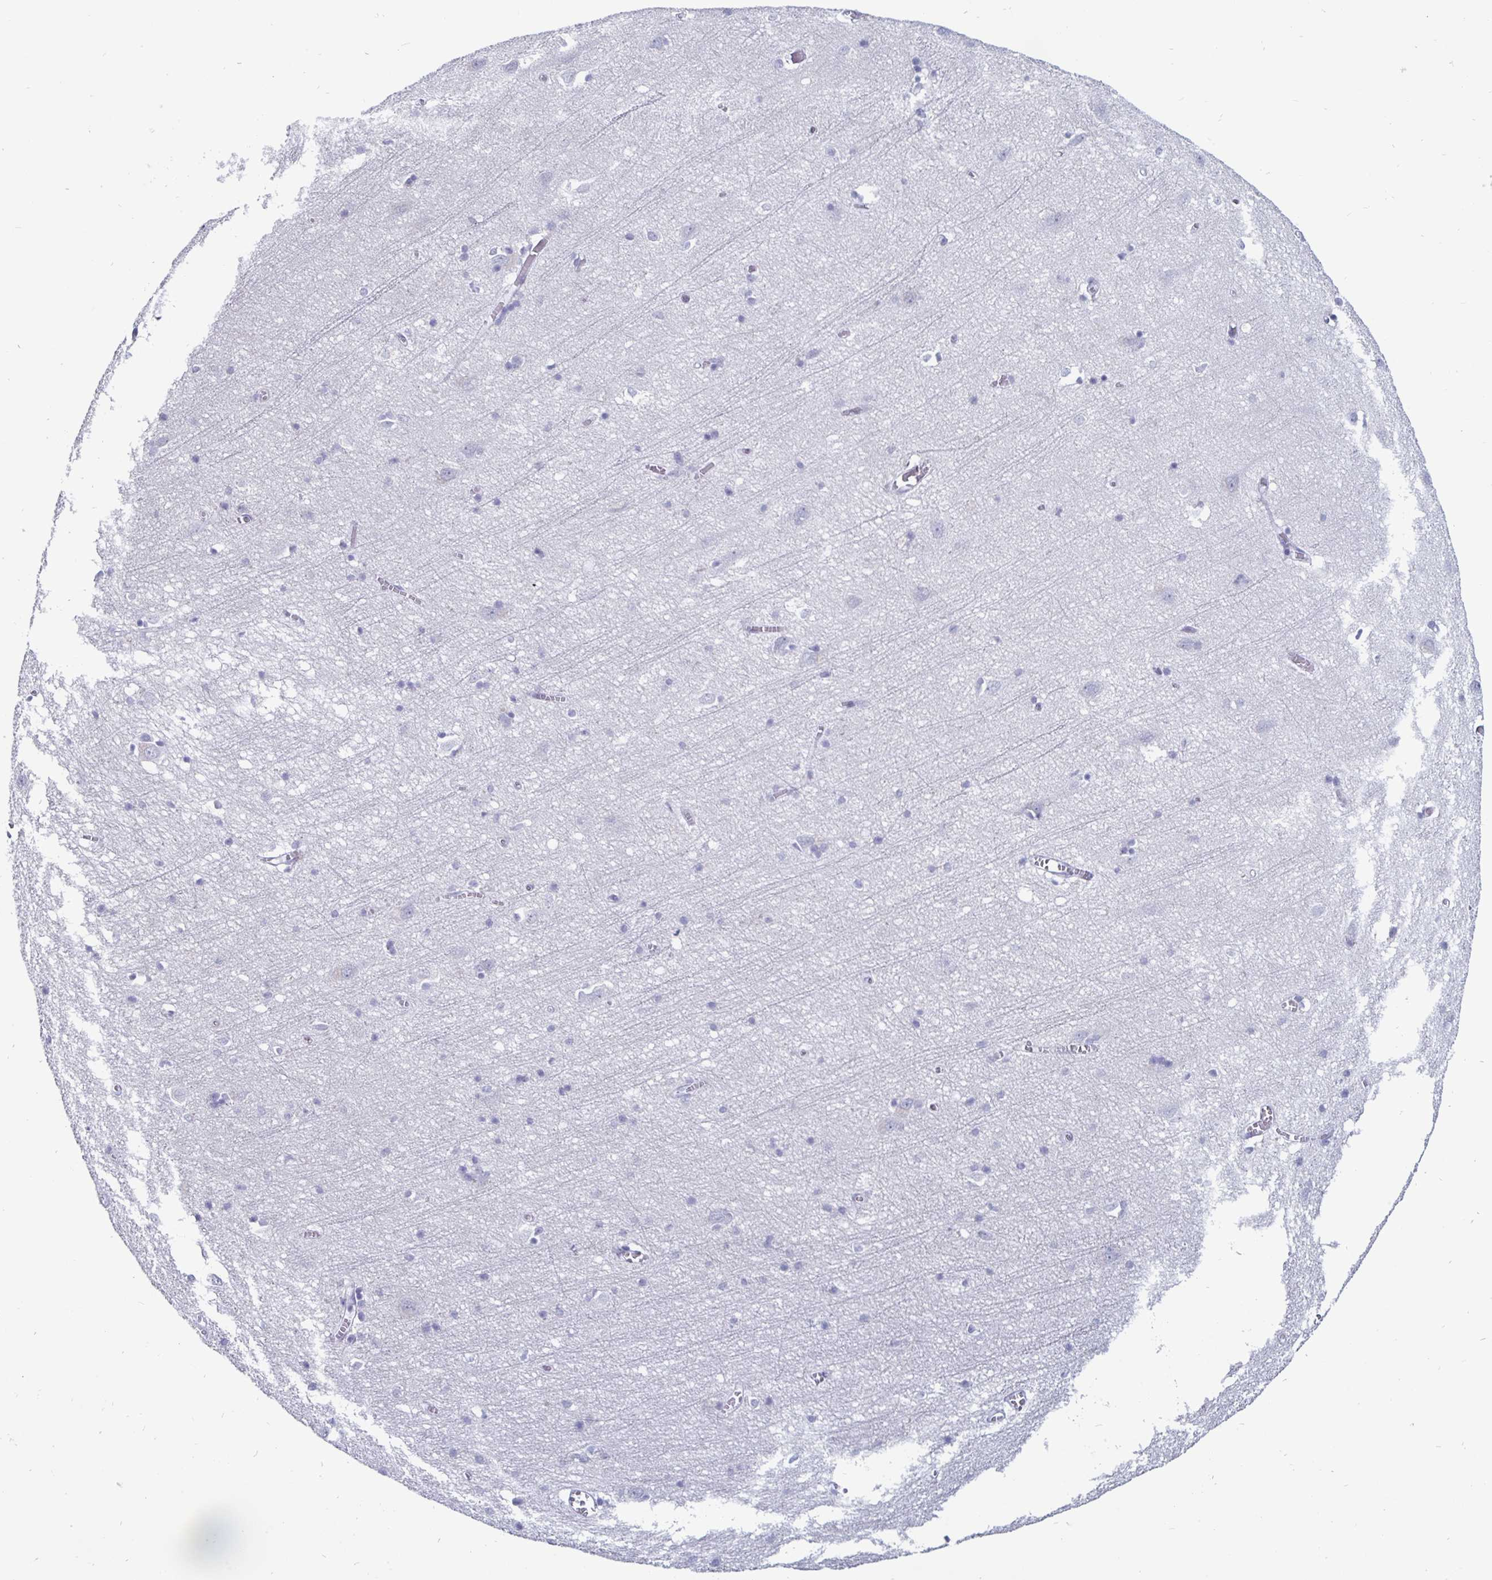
{"staining": {"intensity": "negative", "quantity": "none", "location": "none"}, "tissue": "cerebral cortex", "cell_type": "Endothelial cells", "image_type": "normal", "snomed": [{"axis": "morphology", "description": "Normal tissue, NOS"}, {"axis": "topography", "description": "Cerebral cortex"}], "caption": "This is an IHC photomicrograph of benign cerebral cortex. There is no staining in endothelial cells.", "gene": "OOSP2", "patient": {"sex": "male", "age": 70}}